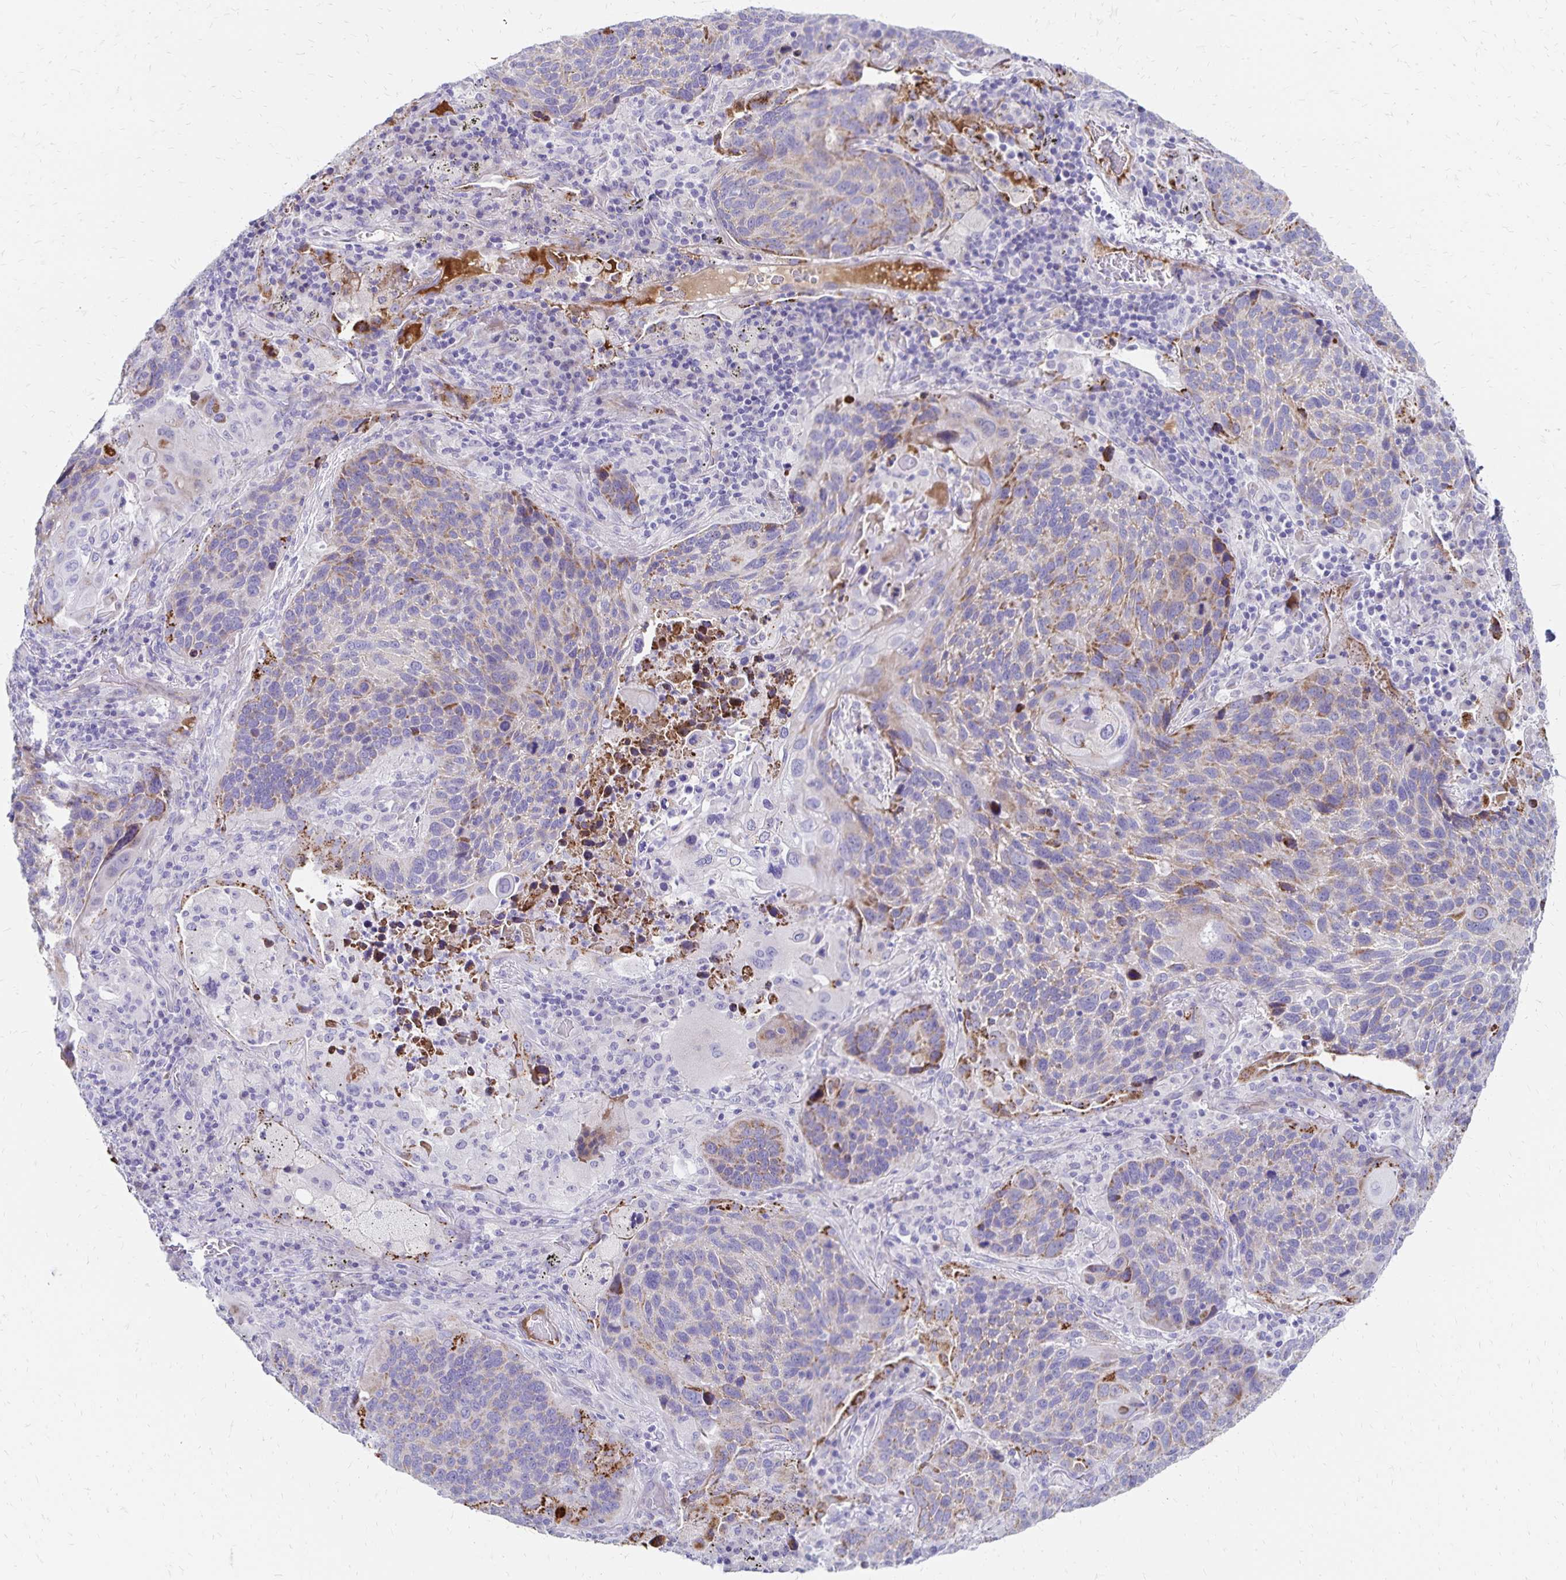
{"staining": {"intensity": "weak", "quantity": "<25%", "location": "cytoplasmic/membranous"}, "tissue": "lung cancer", "cell_type": "Tumor cells", "image_type": "cancer", "snomed": [{"axis": "morphology", "description": "Squamous cell carcinoma, NOS"}, {"axis": "topography", "description": "Lung"}], "caption": "Tumor cells show no significant protein expression in lung squamous cell carcinoma. Brightfield microscopy of IHC stained with DAB (3,3'-diaminobenzidine) (brown) and hematoxylin (blue), captured at high magnification.", "gene": "NECAP1", "patient": {"sex": "male", "age": 68}}